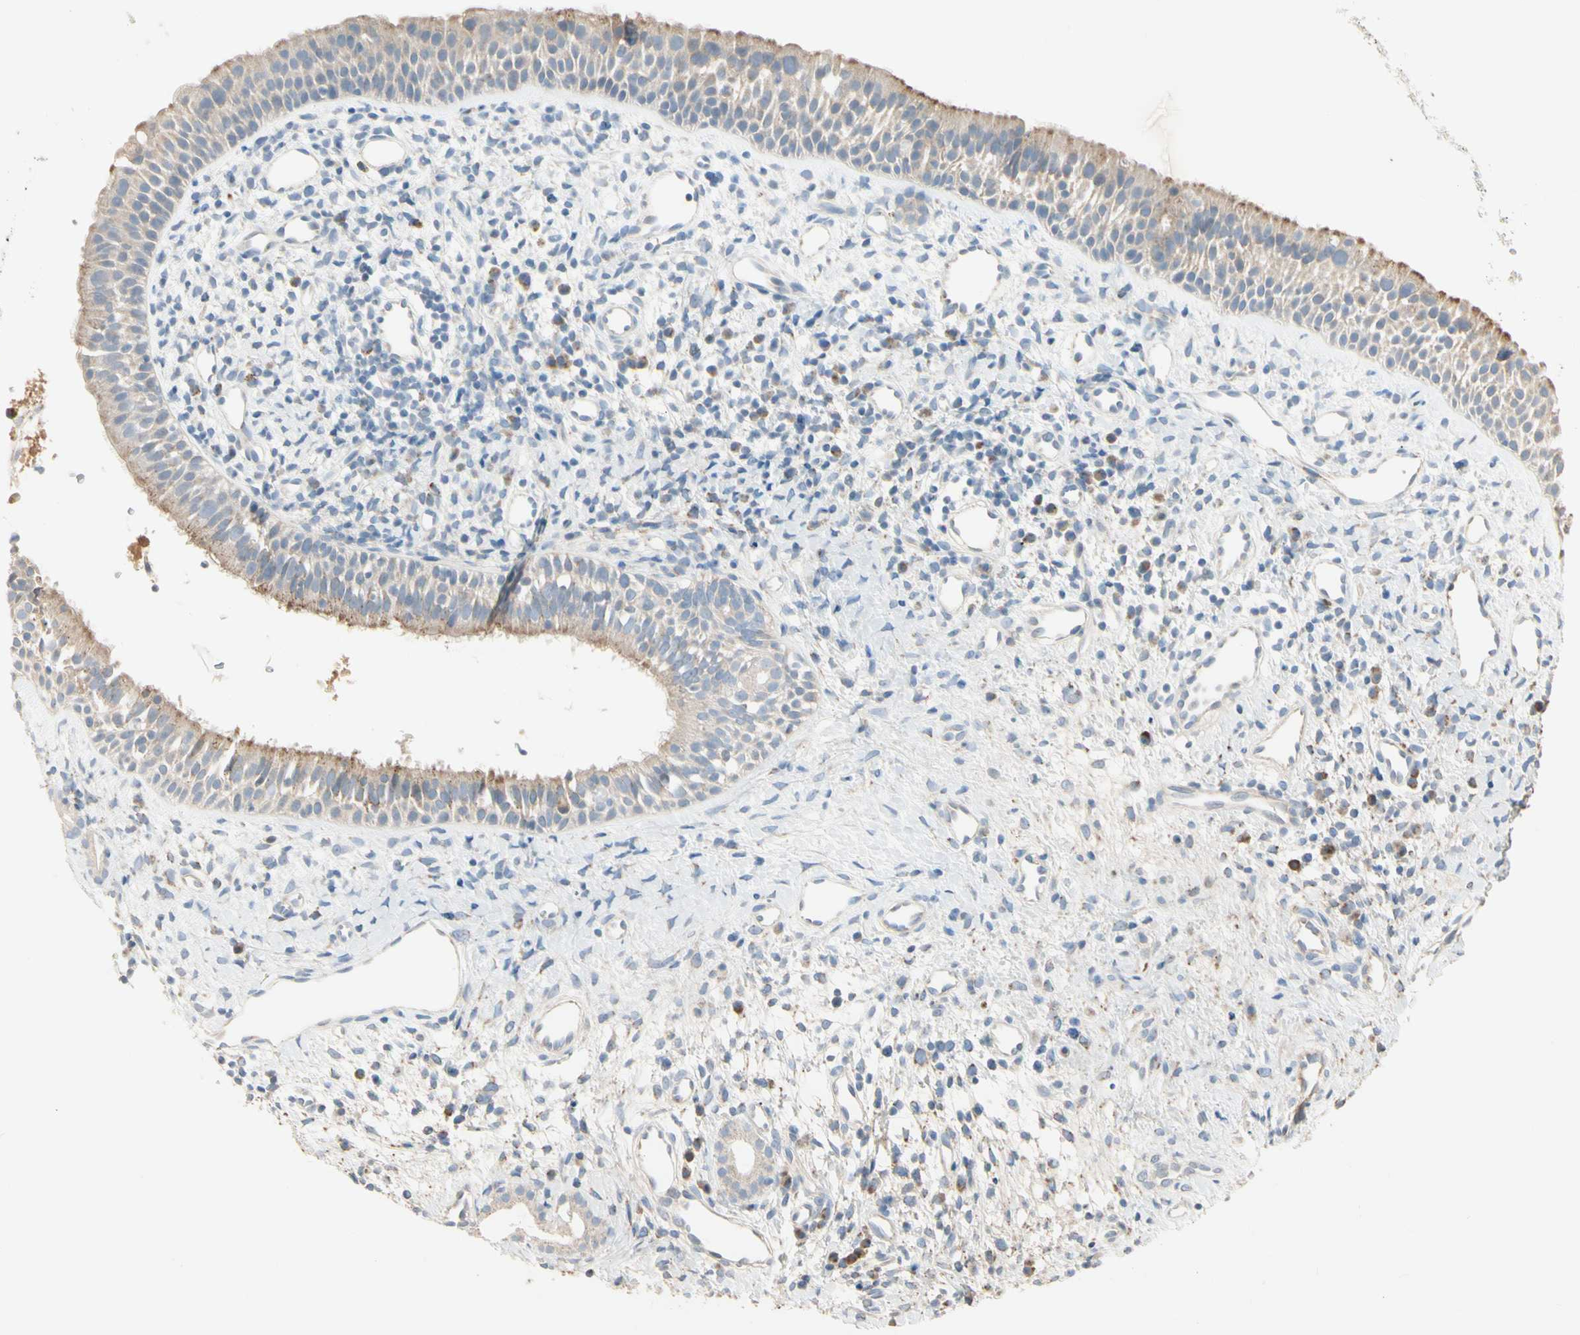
{"staining": {"intensity": "weak", "quantity": ">75%", "location": "cytoplasmic/membranous"}, "tissue": "nasopharynx", "cell_type": "Respiratory epithelial cells", "image_type": "normal", "snomed": [{"axis": "morphology", "description": "Normal tissue, NOS"}, {"axis": "topography", "description": "Nasopharynx"}], "caption": "This is an image of immunohistochemistry staining of unremarkable nasopharynx, which shows weak staining in the cytoplasmic/membranous of respiratory epithelial cells.", "gene": "ALDH18A1", "patient": {"sex": "male", "age": 22}}